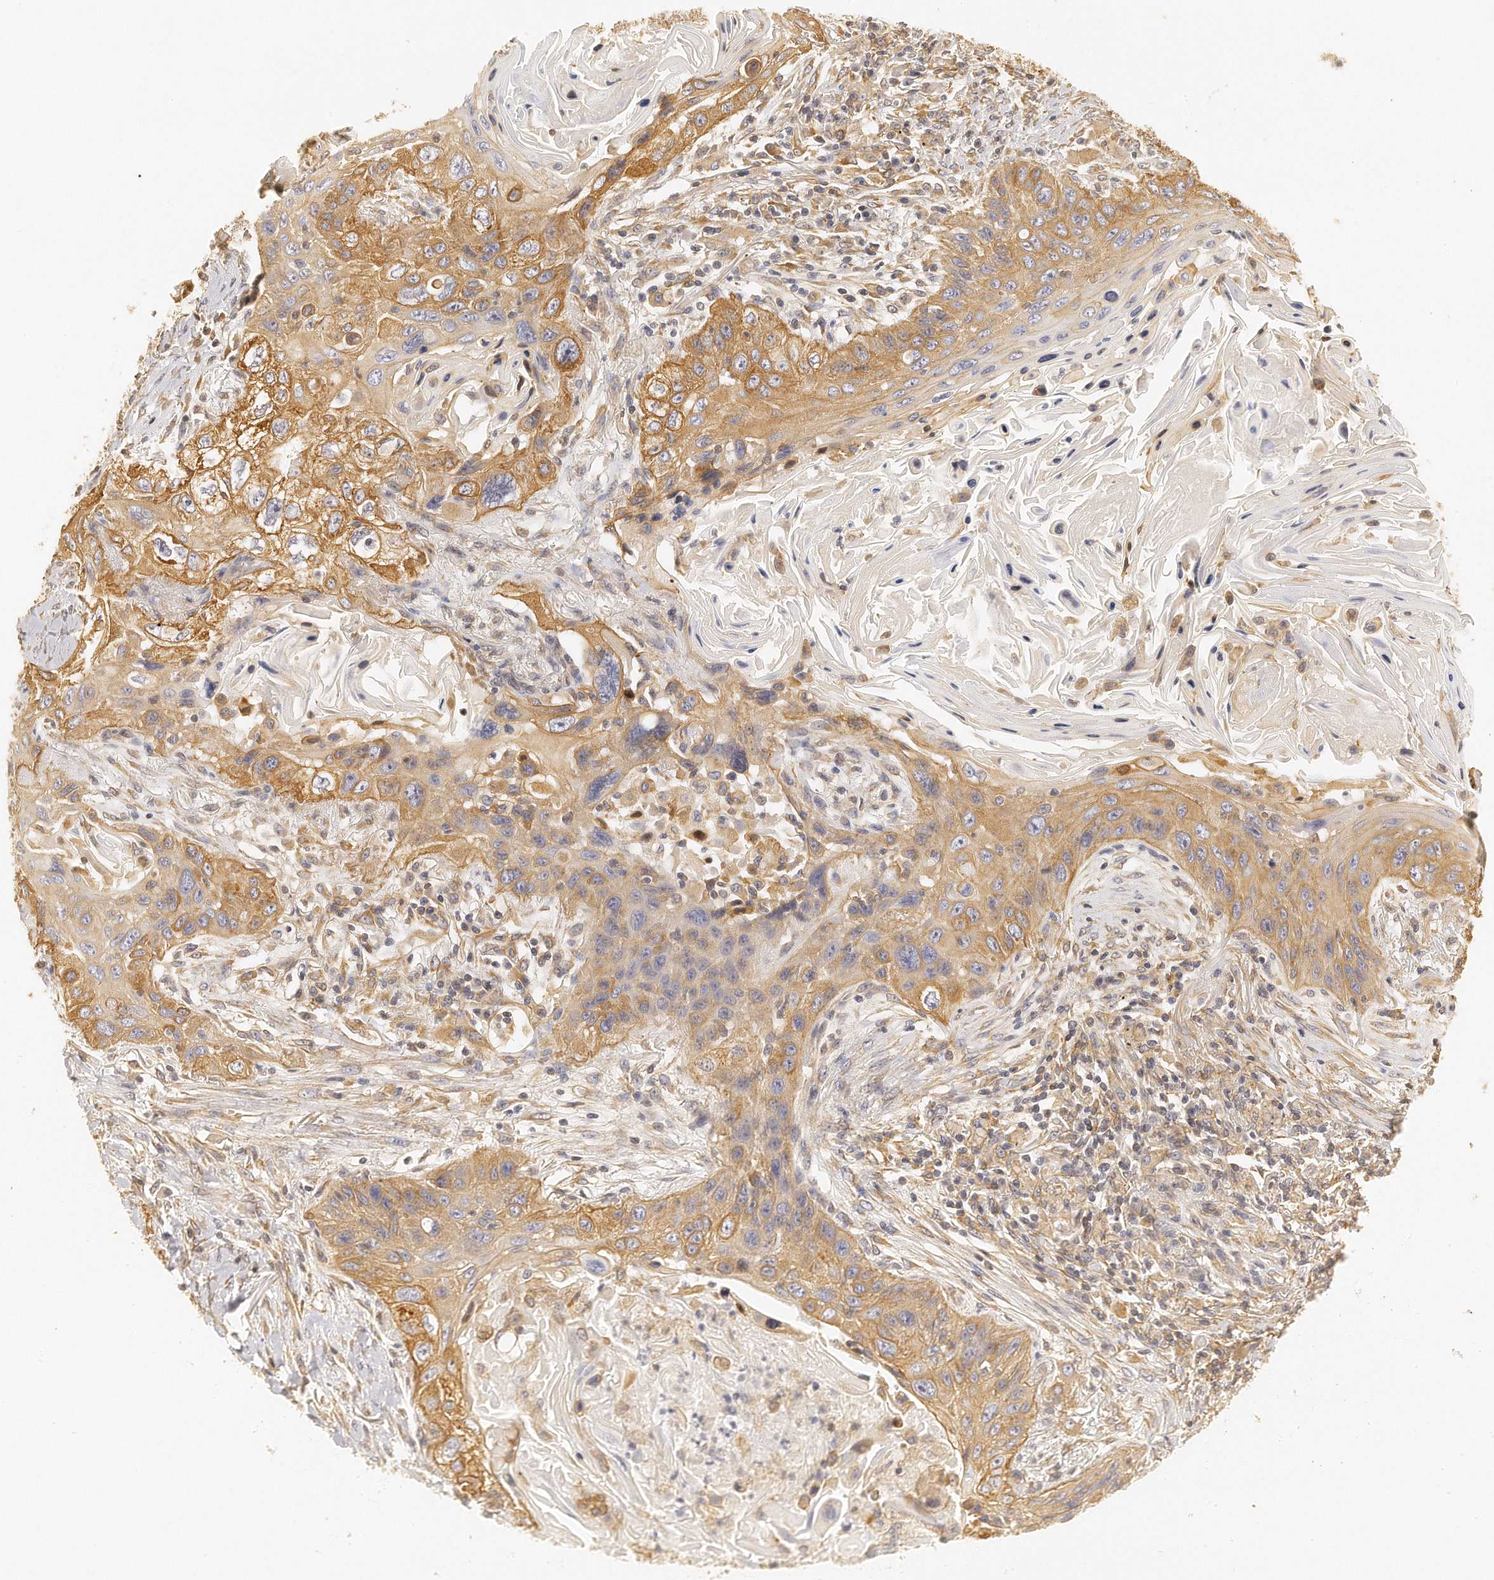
{"staining": {"intensity": "moderate", "quantity": ">75%", "location": "cytoplasmic/membranous"}, "tissue": "lung cancer", "cell_type": "Tumor cells", "image_type": "cancer", "snomed": [{"axis": "morphology", "description": "Squamous cell carcinoma, NOS"}, {"axis": "topography", "description": "Lung"}], "caption": "Immunohistochemistry (DAB) staining of lung squamous cell carcinoma displays moderate cytoplasmic/membranous protein staining in approximately >75% of tumor cells.", "gene": "CHST7", "patient": {"sex": "female", "age": 67}}